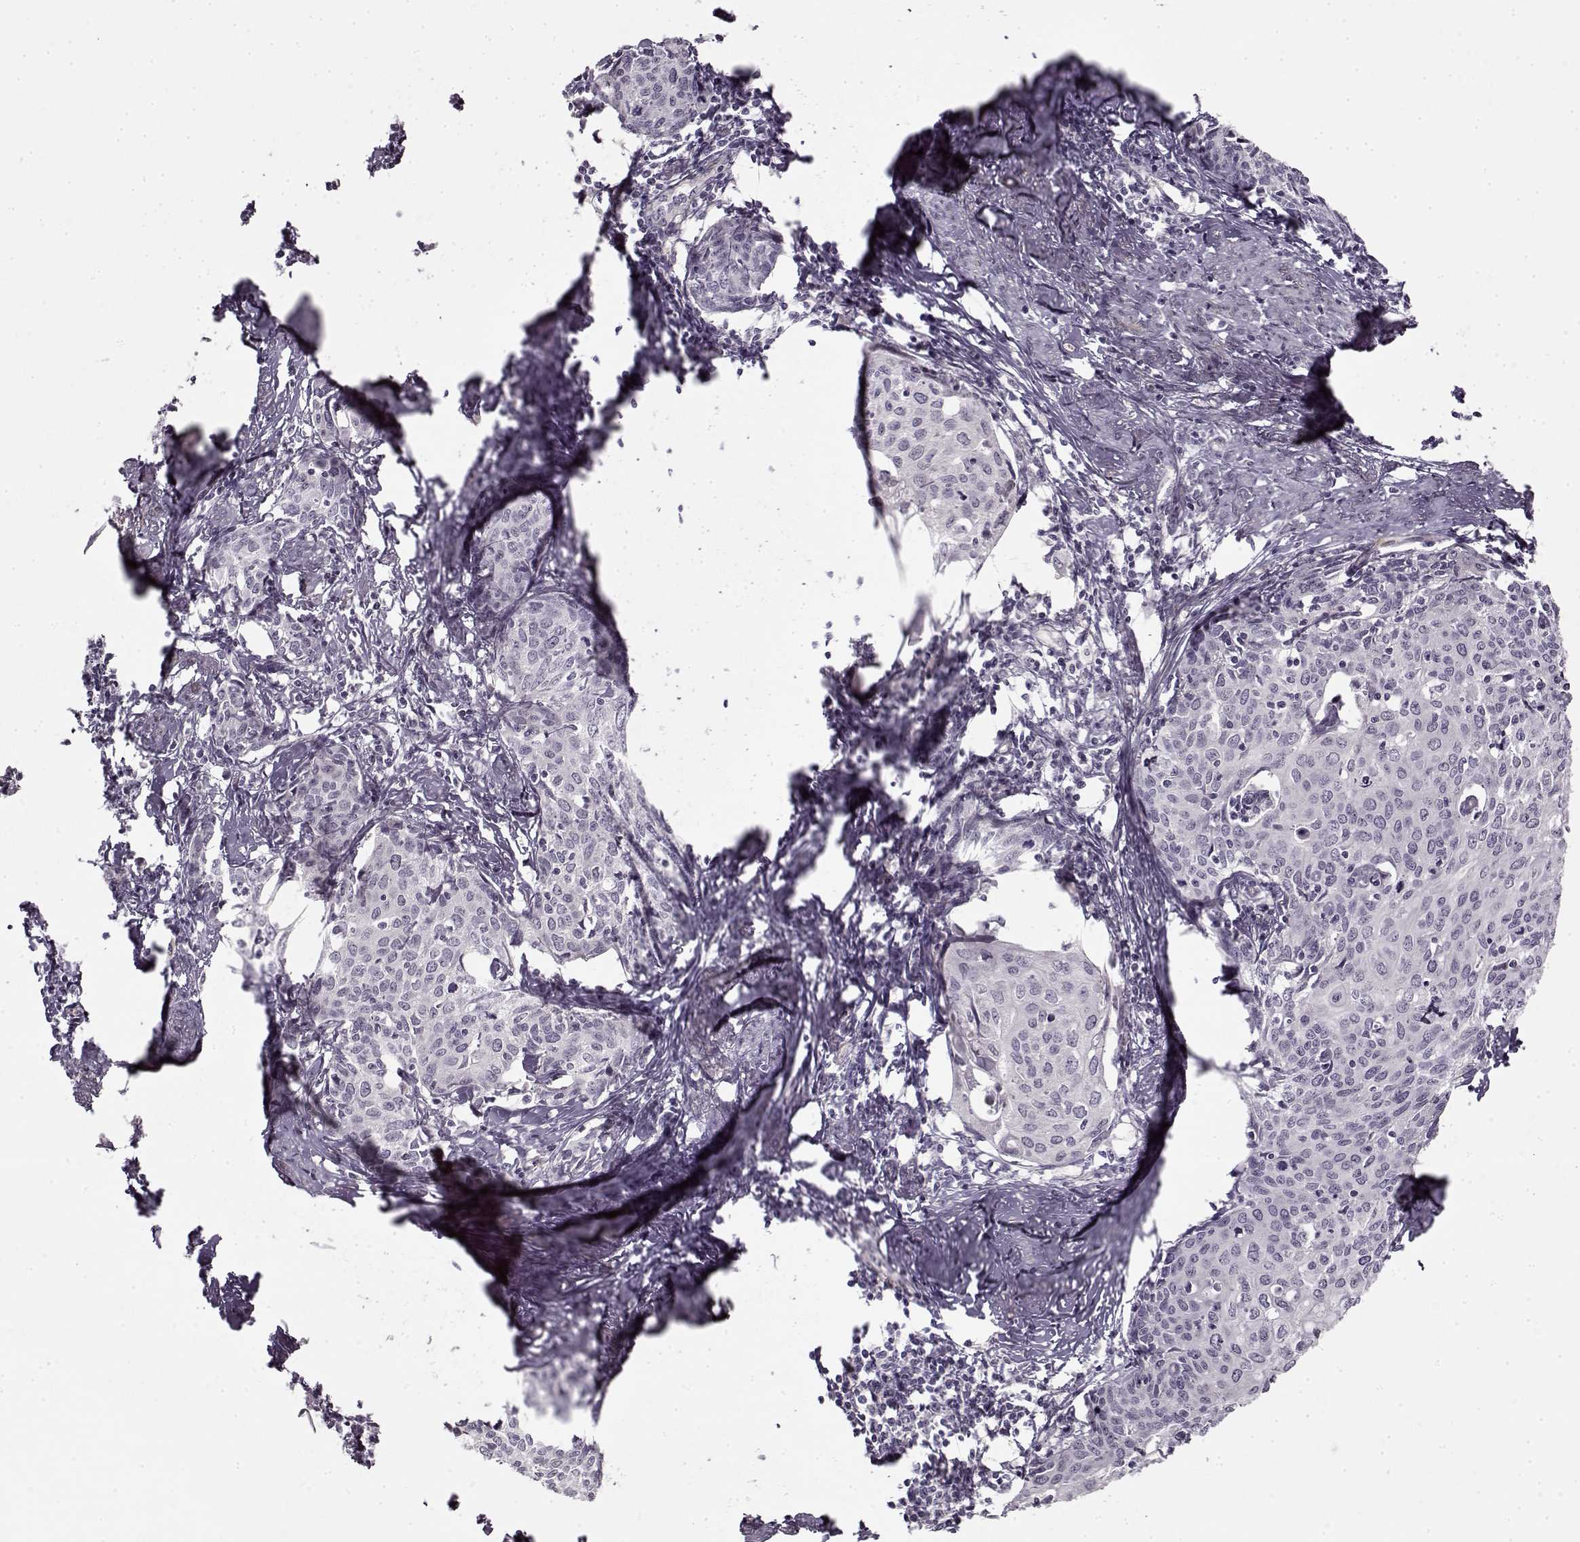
{"staining": {"intensity": "negative", "quantity": "none", "location": "none"}, "tissue": "cervical cancer", "cell_type": "Tumor cells", "image_type": "cancer", "snomed": [{"axis": "morphology", "description": "Squamous cell carcinoma, NOS"}, {"axis": "topography", "description": "Cervix"}], "caption": "High magnification brightfield microscopy of cervical squamous cell carcinoma stained with DAB (brown) and counterstained with hematoxylin (blue): tumor cells show no significant expression.", "gene": "LAMB2", "patient": {"sex": "female", "age": 62}}